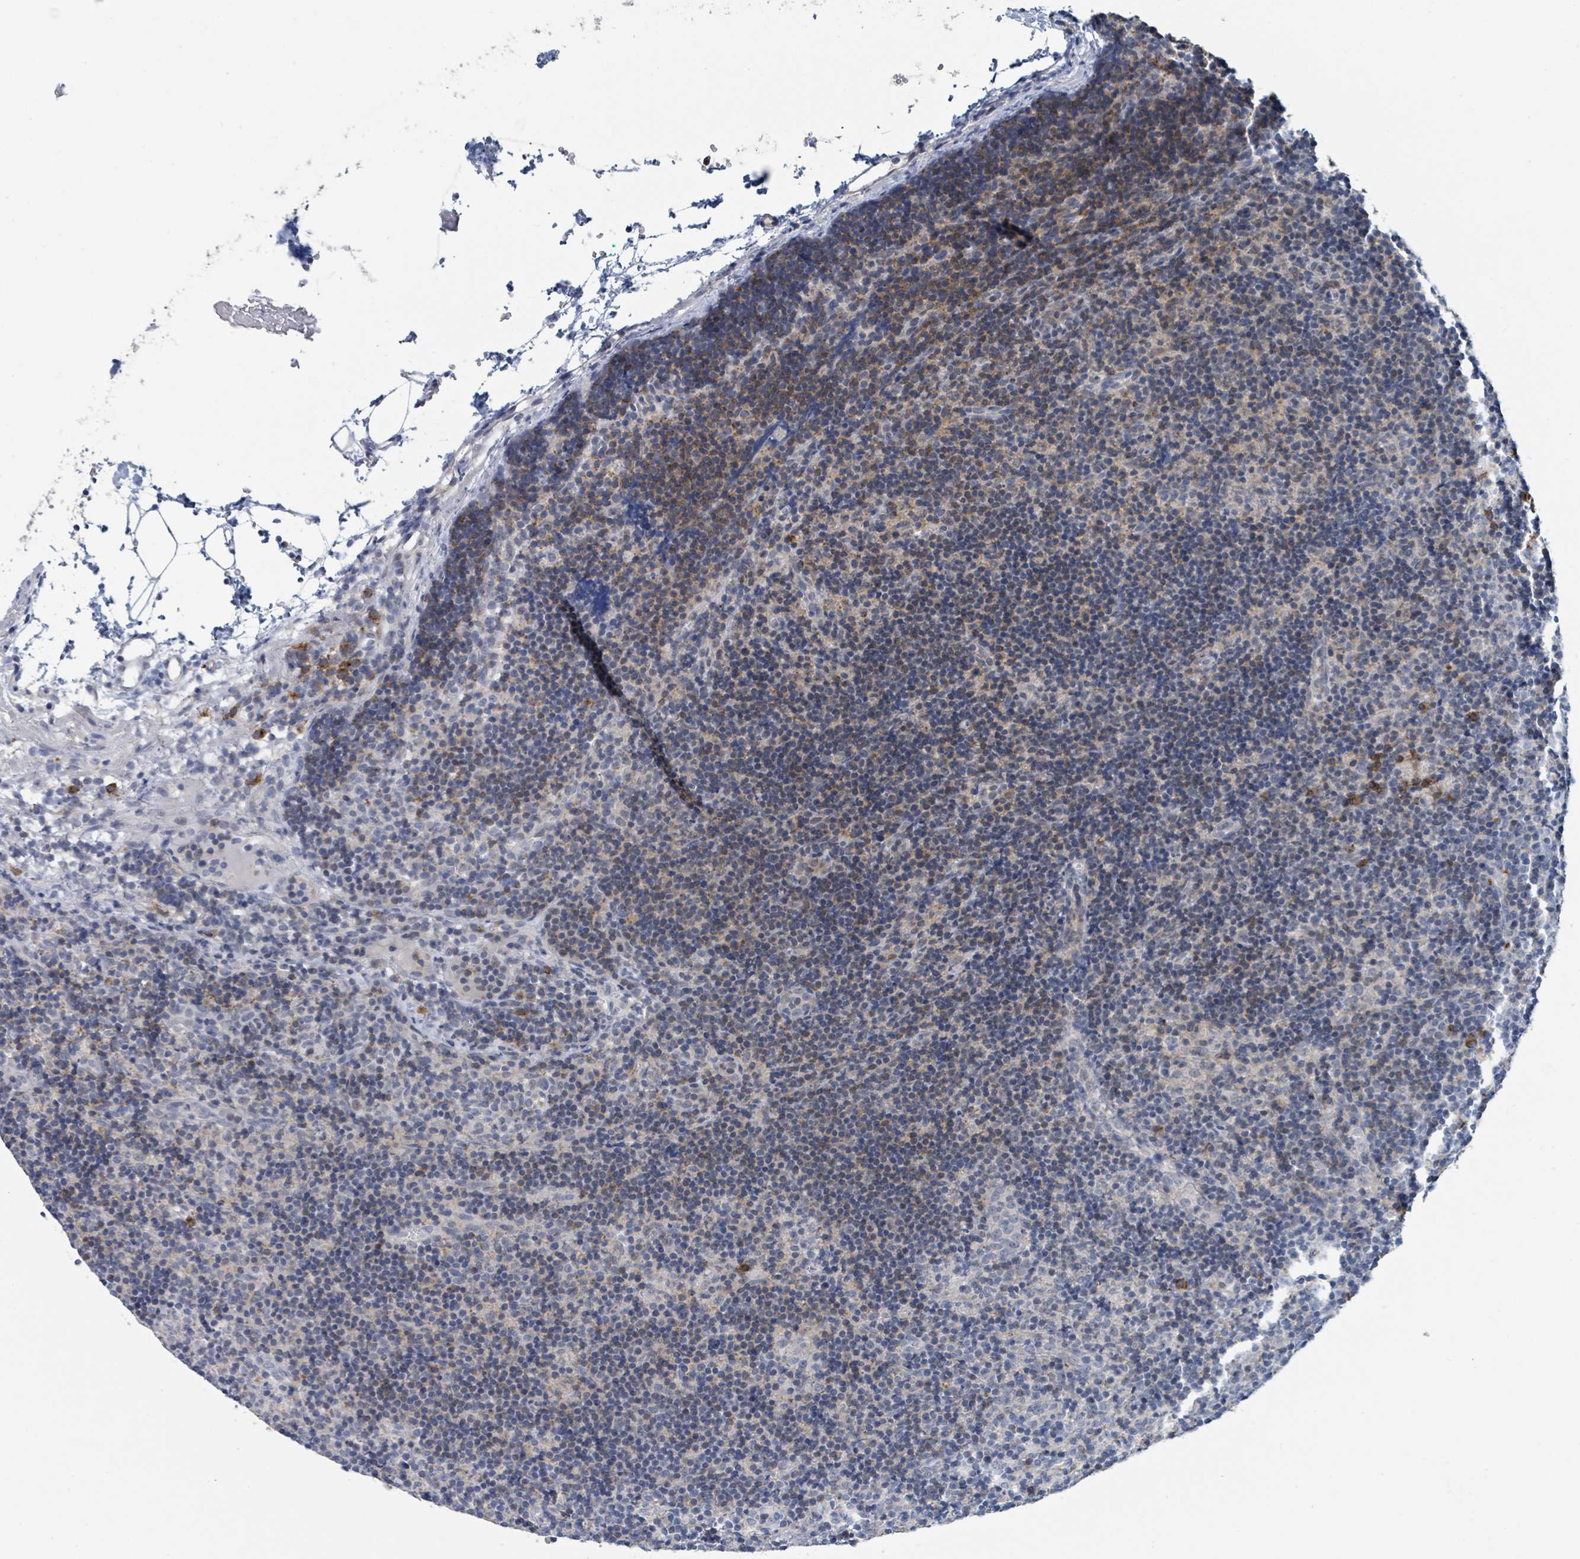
{"staining": {"intensity": "moderate", "quantity": "<25%", "location": "cytoplasmic/membranous"}, "tissue": "lymph node", "cell_type": "Germinal center cells", "image_type": "normal", "snomed": [{"axis": "morphology", "description": "Normal tissue, NOS"}, {"axis": "topography", "description": "Lymph node"}], "caption": "High-magnification brightfield microscopy of benign lymph node stained with DAB (3,3'-diaminobenzidine) (brown) and counterstained with hematoxylin (blue). germinal center cells exhibit moderate cytoplasmic/membranous expression is present in approximately<25% of cells. The staining was performed using DAB (3,3'-diaminobenzidine), with brown indicating positive protein expression. Nuclei are stained blue with hematoxylin.", "gene": "ANKRD55", "patient": {"sex": "female", "age": 30}}